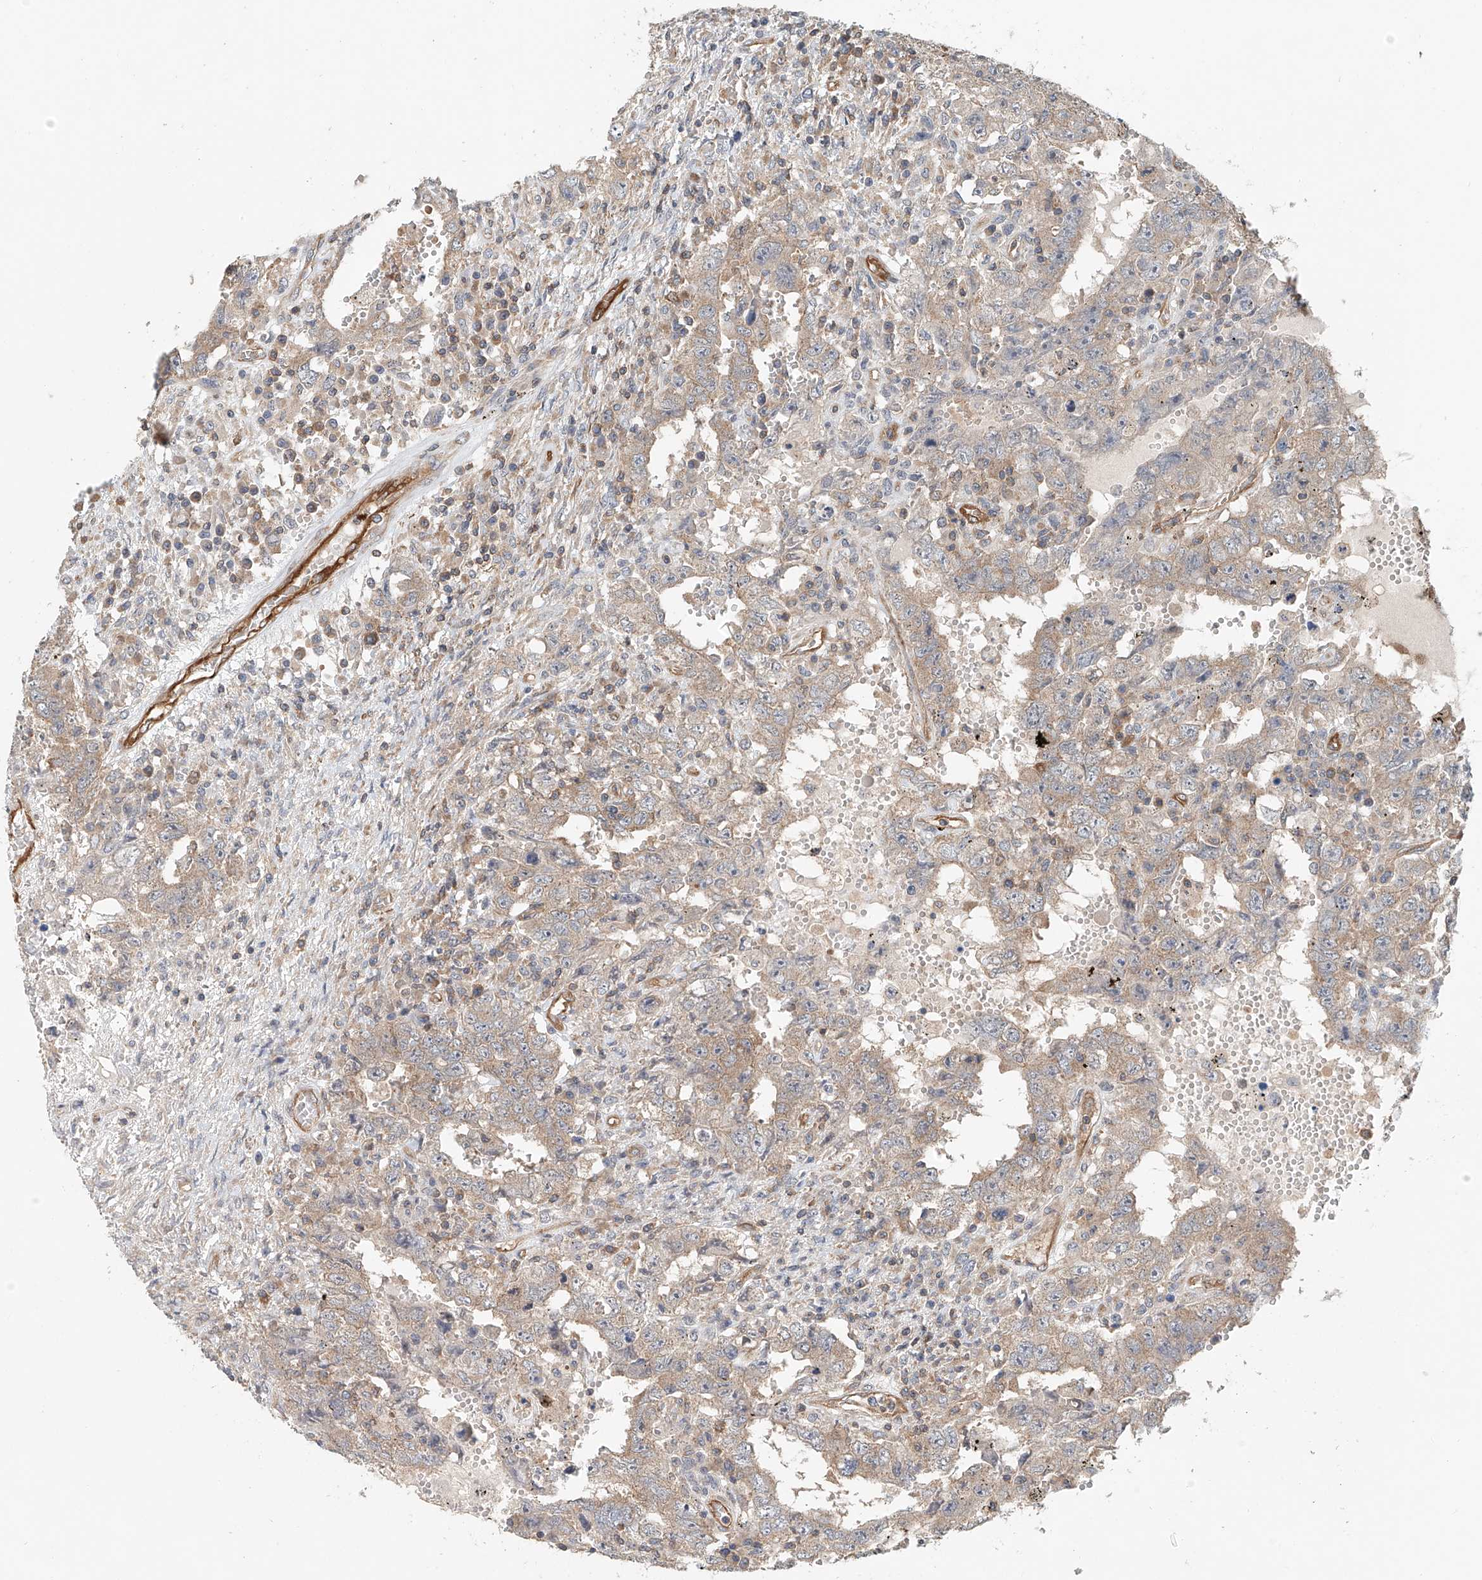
{"staining": {"intensity": "weak", "quantity": "25%-75%", "location": "cytoplasmic/membranous"}, "tissue": "testis cancer", "cell_type": "Tumor cells", "image_type": "cancer", "snomed": [{"axis": "morphology", "description": "Carcinoma, Embryonal, NOS"}, {"axis": "topography", "description": "Testis"}], "caption": "An IHC histopathology image of neoplastic tissue is shown. Protein staining in brown labels weak cytoplasmic/membranous positivity in testis cancer within tumor cells.", "gene": "FRYL", "patient": {"sex": "male", "age": 26}}